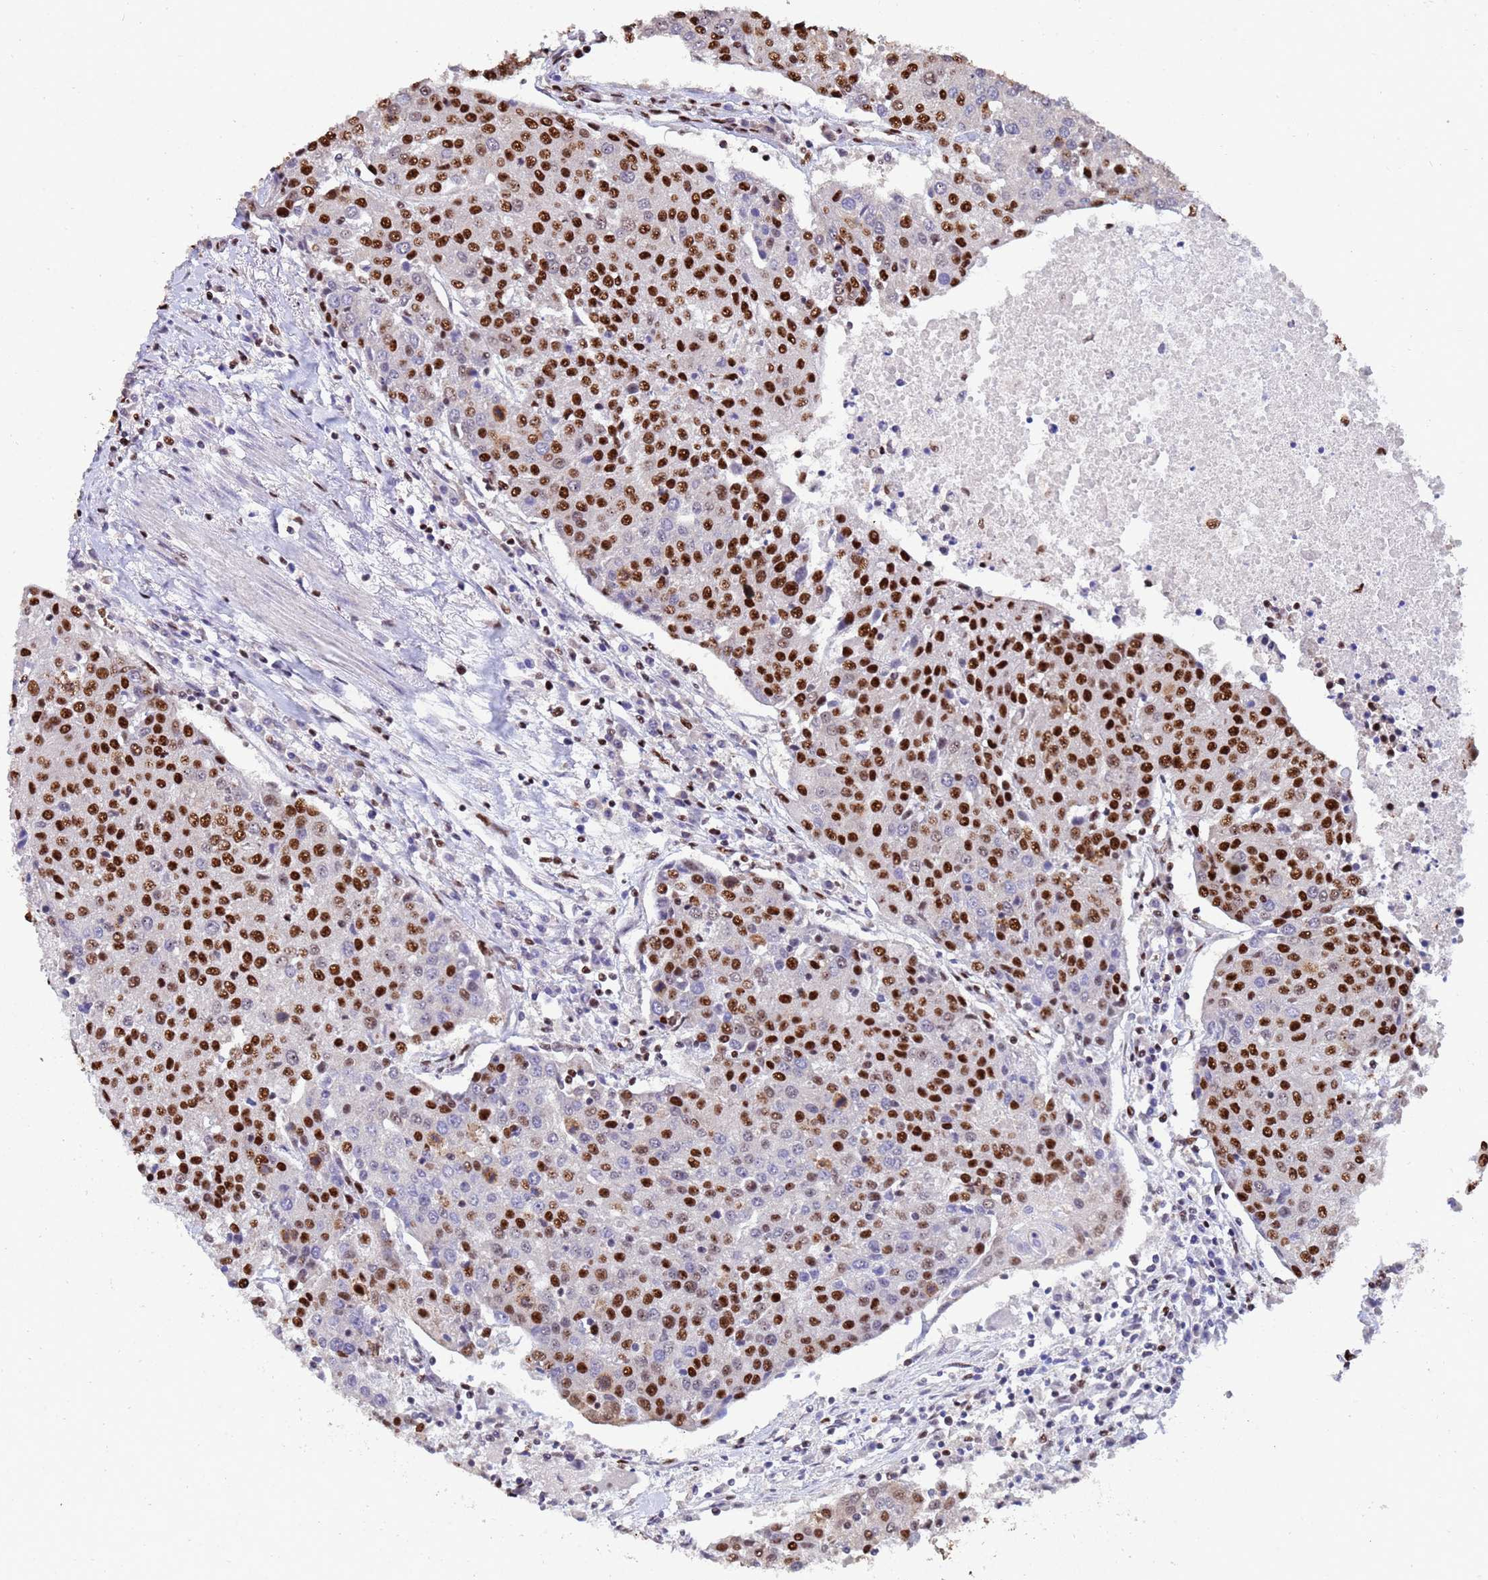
{"staining": {"intensity": "strong", "quantity": ">75%", "location": "nuclear"}, "tissue": "urothelial cancer", "cell_type": "Tumor cells", "image_type": "cancer", "snomed": [{"axis": "morphology", "description": "Urothelial carcinoma, High grade"}, {"axis": "topography", "description": "Urinary bladder"}], "caption": "A high-resolution image shows immunohistochemistry staining of urothelial carcinoma (high-grade), which displays strong nuclear expression in about >75% of tumor cells. The staining was performed using DAB, with brown indicating positive protein expression. Nuclei are stained blue with hematoxylin.", "gene": "SF3B2", "patient": {"sex": "female", "age": 85}}